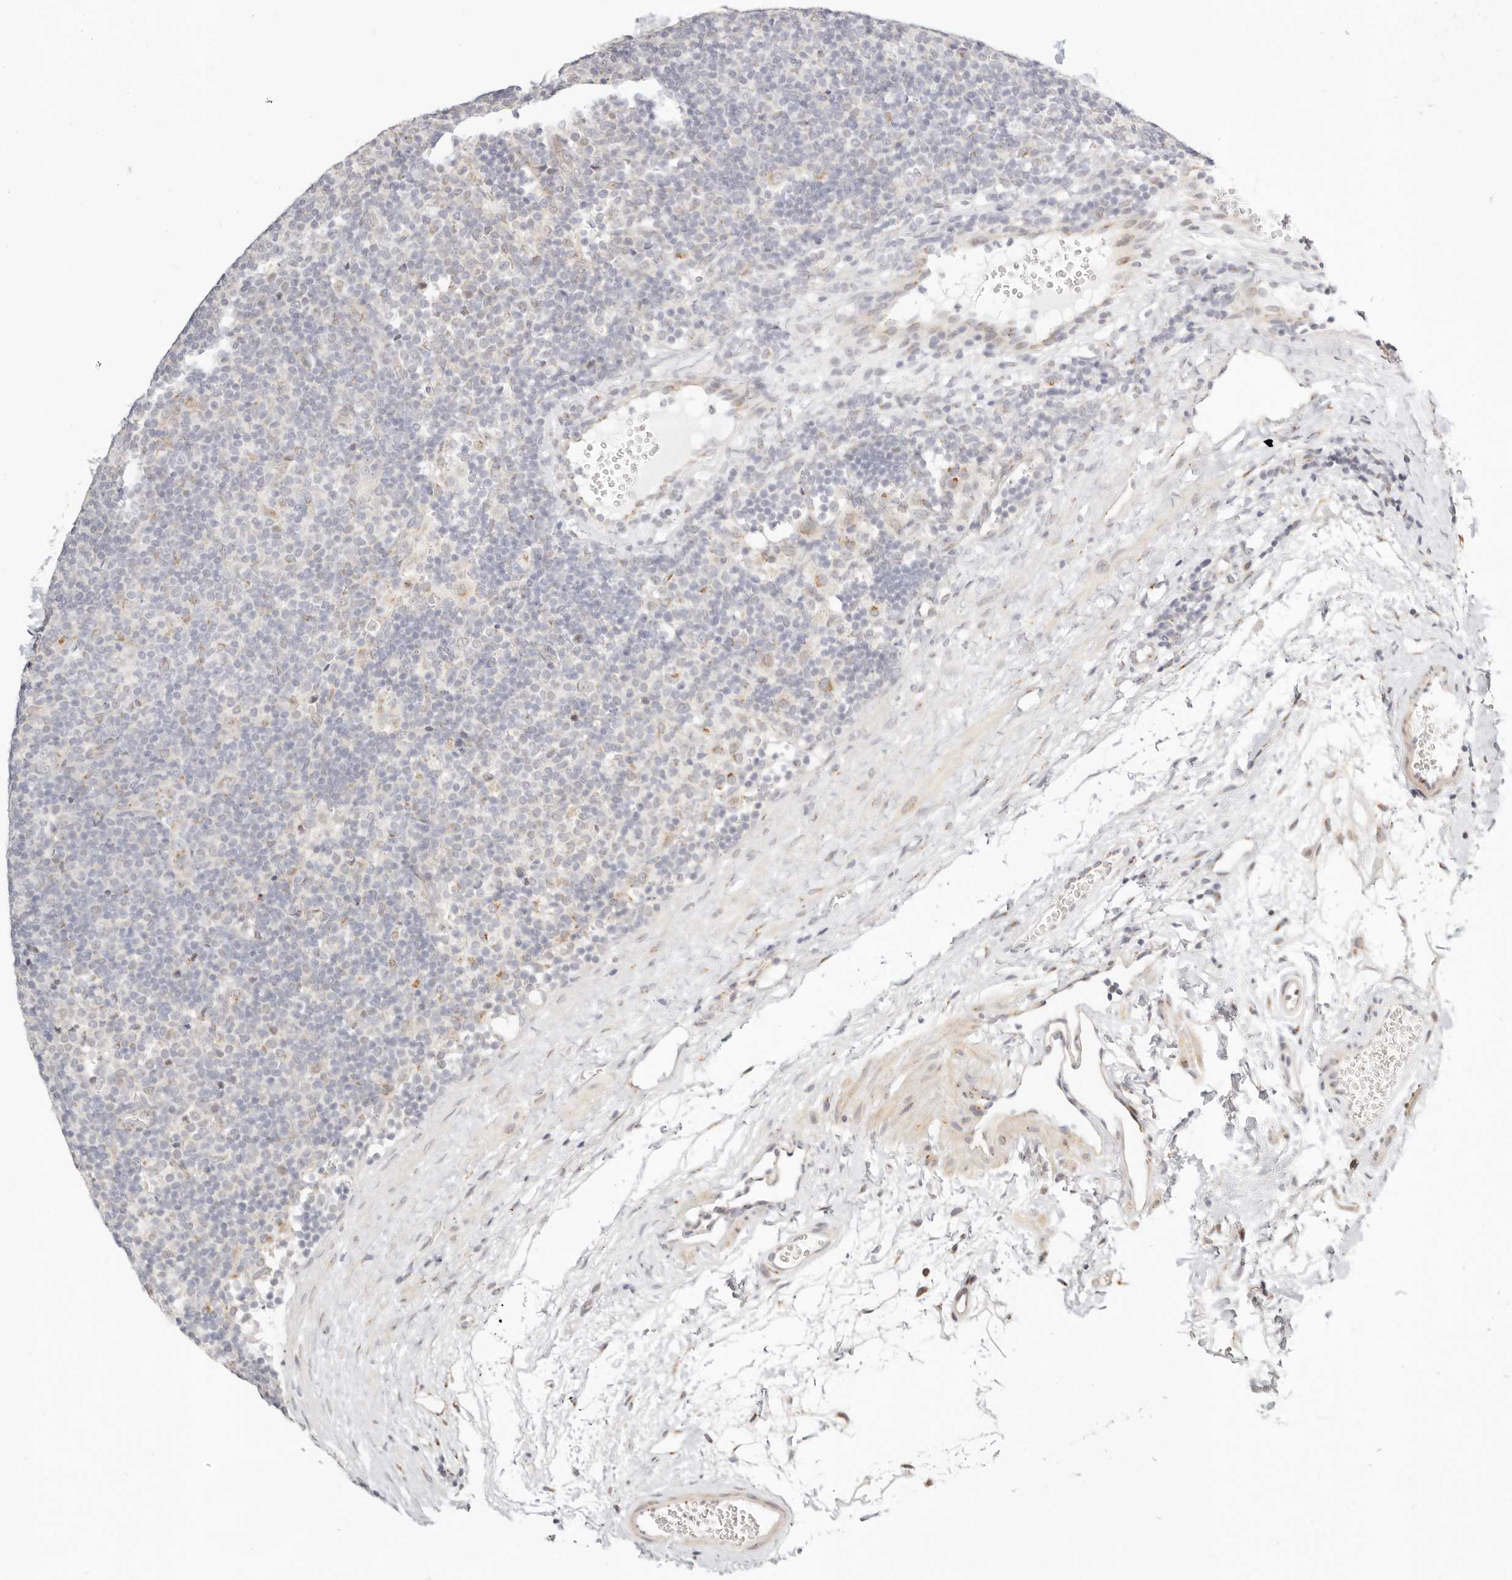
{"staining": {"intensity": "moderate", "quantity": "<25%", "location": "cytoplasmic/membranous"}, "tissue": "lymphoma", "cell_type": "Tumor cells", "image_type": "cancer", "snomed": [{"axis": "morphology", "description": "Hodgkin's disease, NOS"}, {"axis": "topography", "description": "Lymph node"}], "caption": "Immunohistochemical staining of human Hodgkin's disease exhibits low levels of moderate cytoplasmic/membranous protein staining in about <25% of tumor cells.", "gene": "FAM20B", "patient": {"sex": "female", "age": 57}}